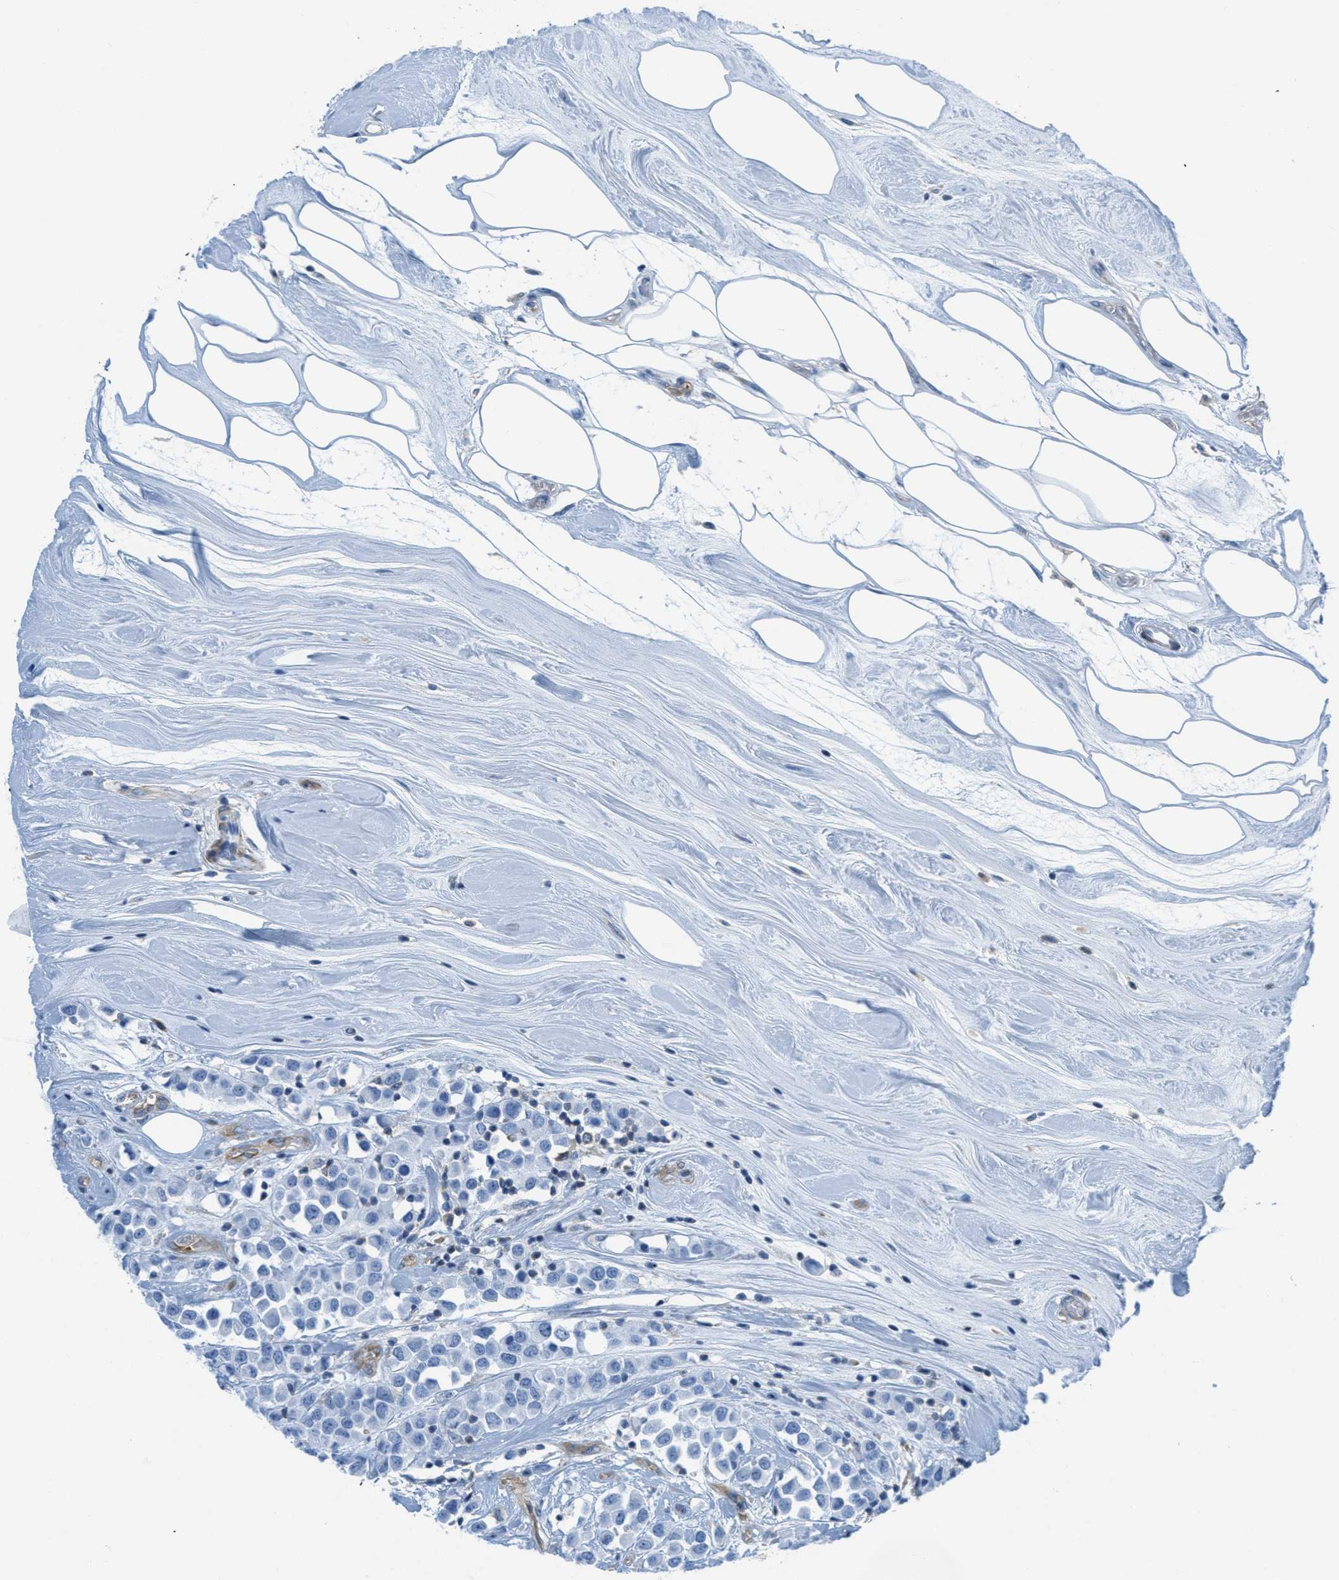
{"staining": {"intensity": "negative", "quantity": "none", "location": "none"}, "tissue": "breast cancer", "cell_type": "Tumor cells", "image_type": "cancer", "snomed": [{"axis": "morphology", "description": "Duct carcinoma"}, {"axis": "topography", "description": "Breast"}], "caption": "High power microscopy micrograph of an immunohistochemistry photomicrograph of breast invasive ductal carcinoma, revealing no significant expression in tumor cells. (Brightfield microscopy of DAB immunohistochemistry at high magnification).", "gene": "MAPRE2", "patient": {"sex": "female", "age": 61}}